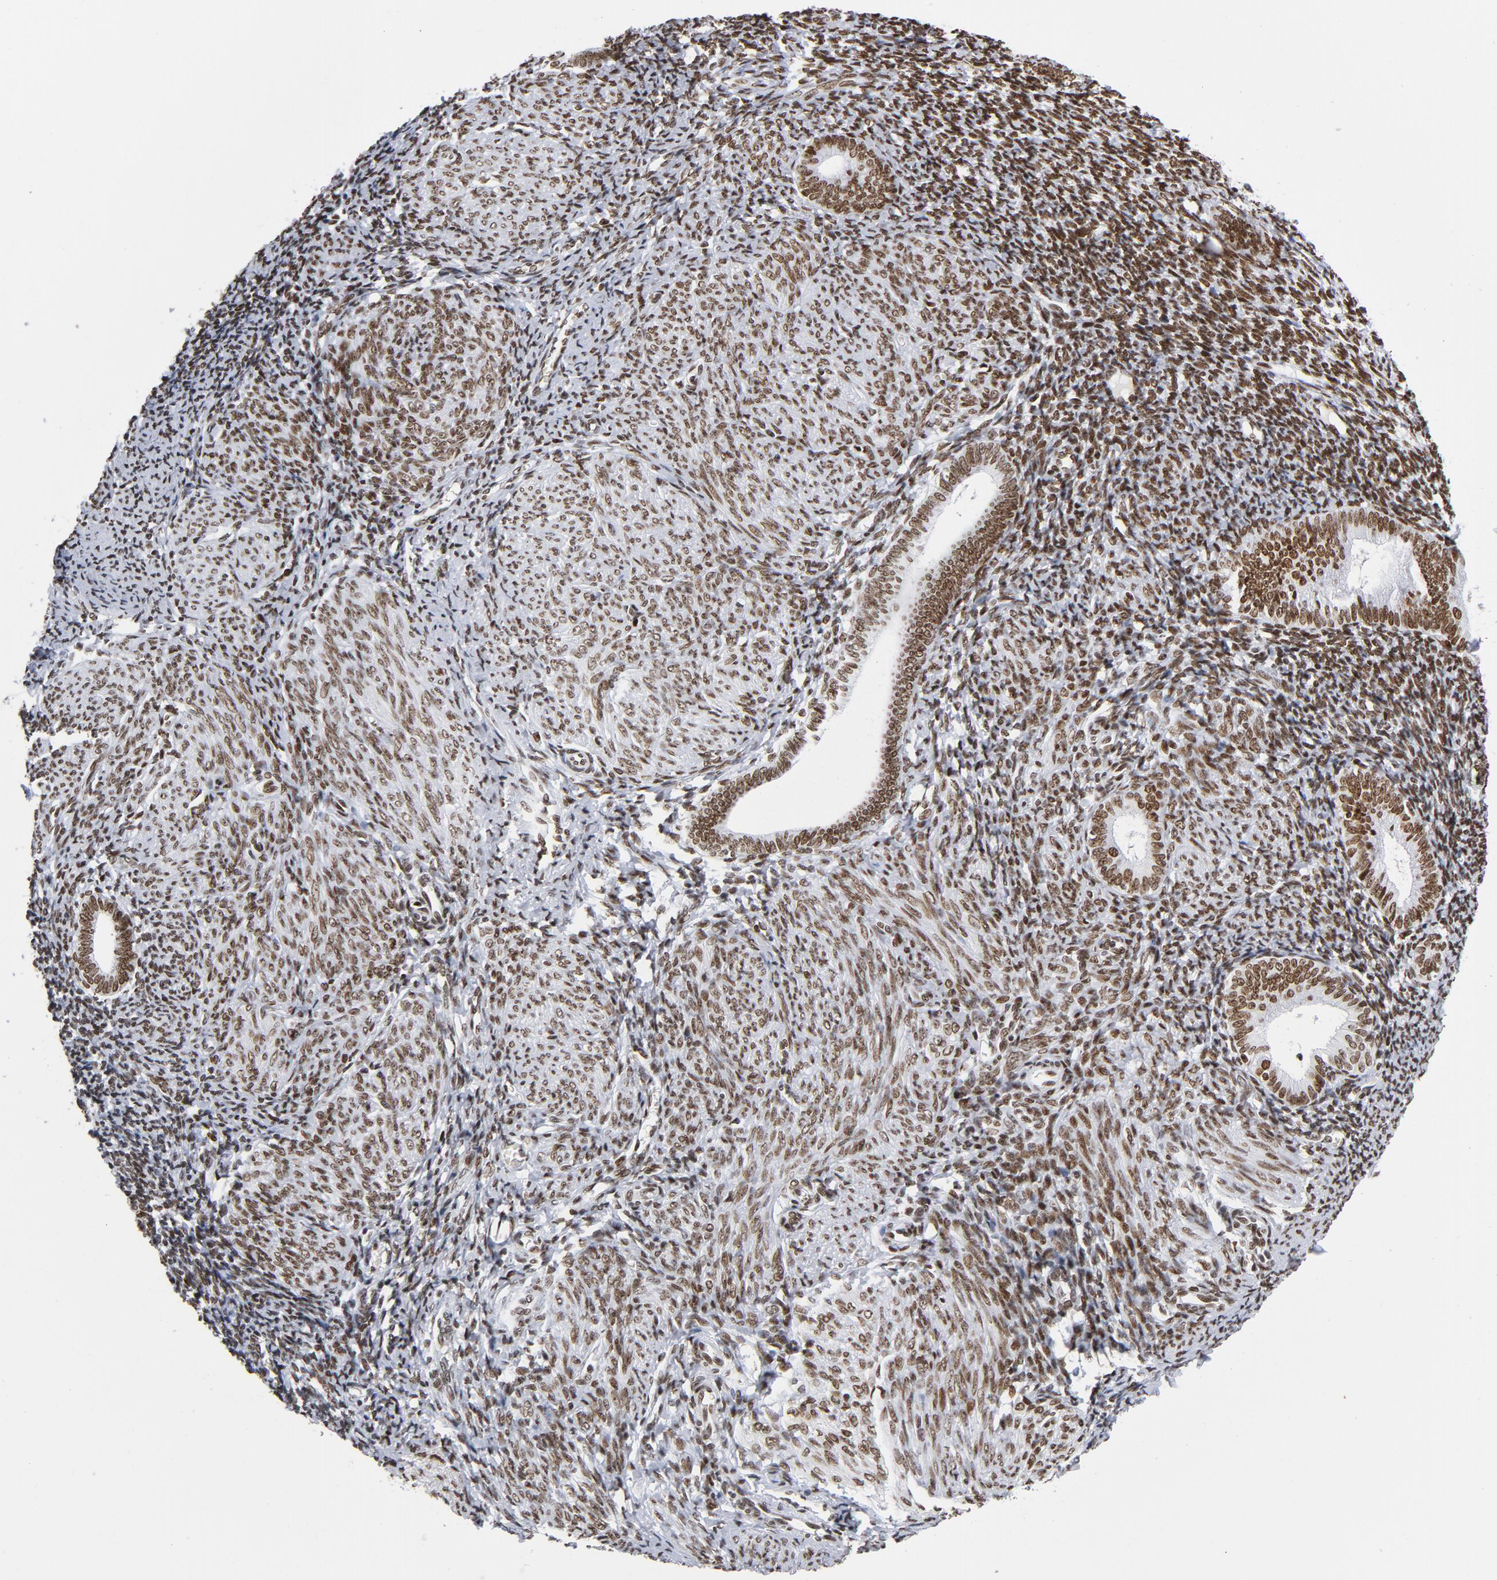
{"staining": {"intensity": "moderate", "quantity": ">75%", "location": "nuclear"}, "tissue": "endometrium", "cell_type": "Cells in endometrial stroma", "image_type": "normal", "snomed": [{"axis": "morphology", "description": "Normal tissue, NOS"}, {"axis": "topography", "description": "Endometrium"}], "caption": "A photomicrograph of endometrium stained for a protein exhibits moderate nuclear brown staining in cells in endometrial stroma.", "gene": "TOP2B", "patient": {"sex": "female", "age": 57}}